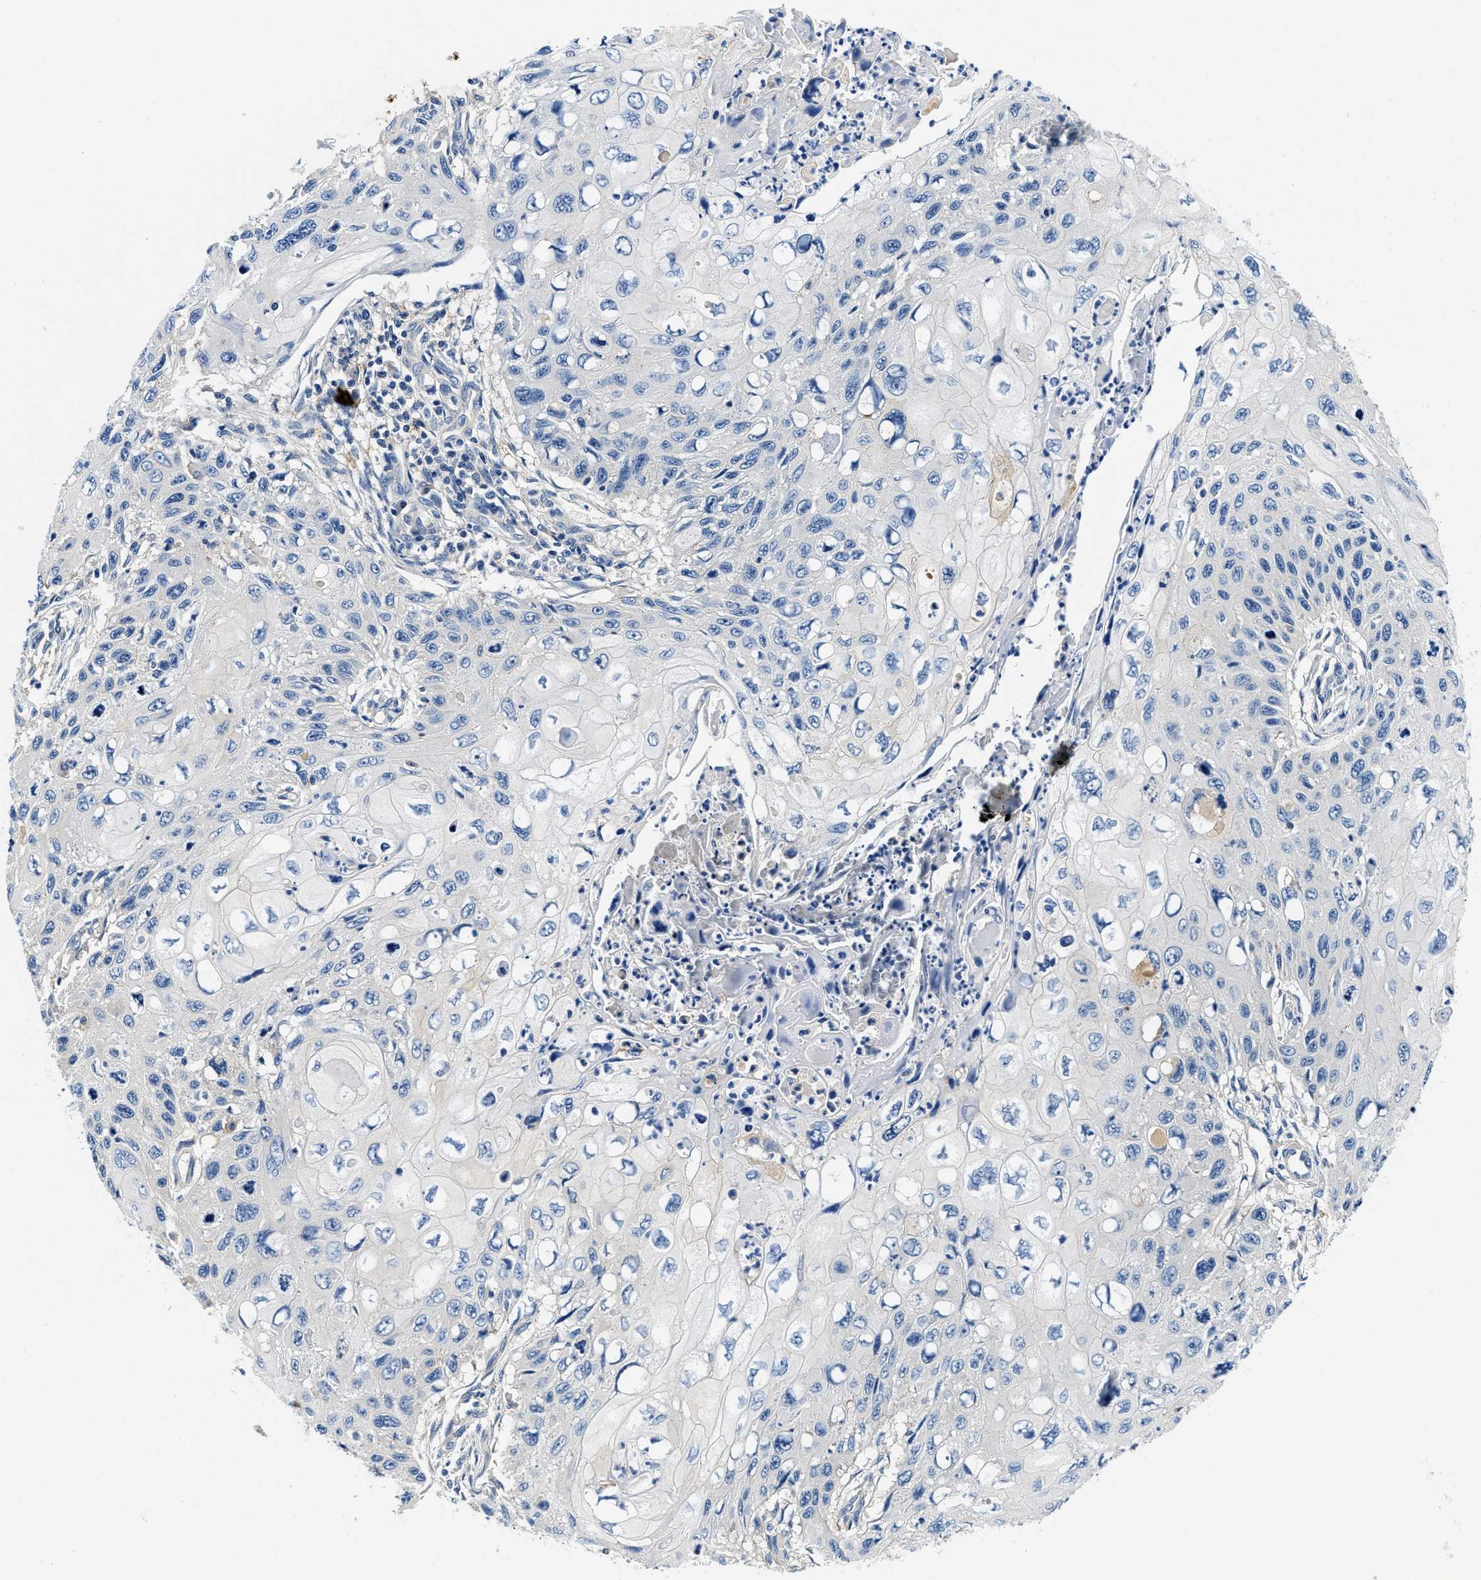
{"staining": {"intensity": "negative", "quantity": "none", "location": "none"}, "tissue": "cervical cancer", "cell_type": "Tumor cells", "image_type": "cancer", "snomed": [{"axis": "morphology", "description": "Squamous cell carcinoma, NOS"}, {"axis": "topography", "description": "Cervix"}], "caption": "High power microscopy image of an immunohistochemistry (IHC) histopathology image of cervical cancer, revealing no significant positivity in tumor cells. The staining is performed using DAB (3,3'-diaminobenzidine) brown chromogen with nuclei counter-stained in using hematoxylin.", "gene": "ZFAND3", "patient": {"sex": "female", "age": 70}}